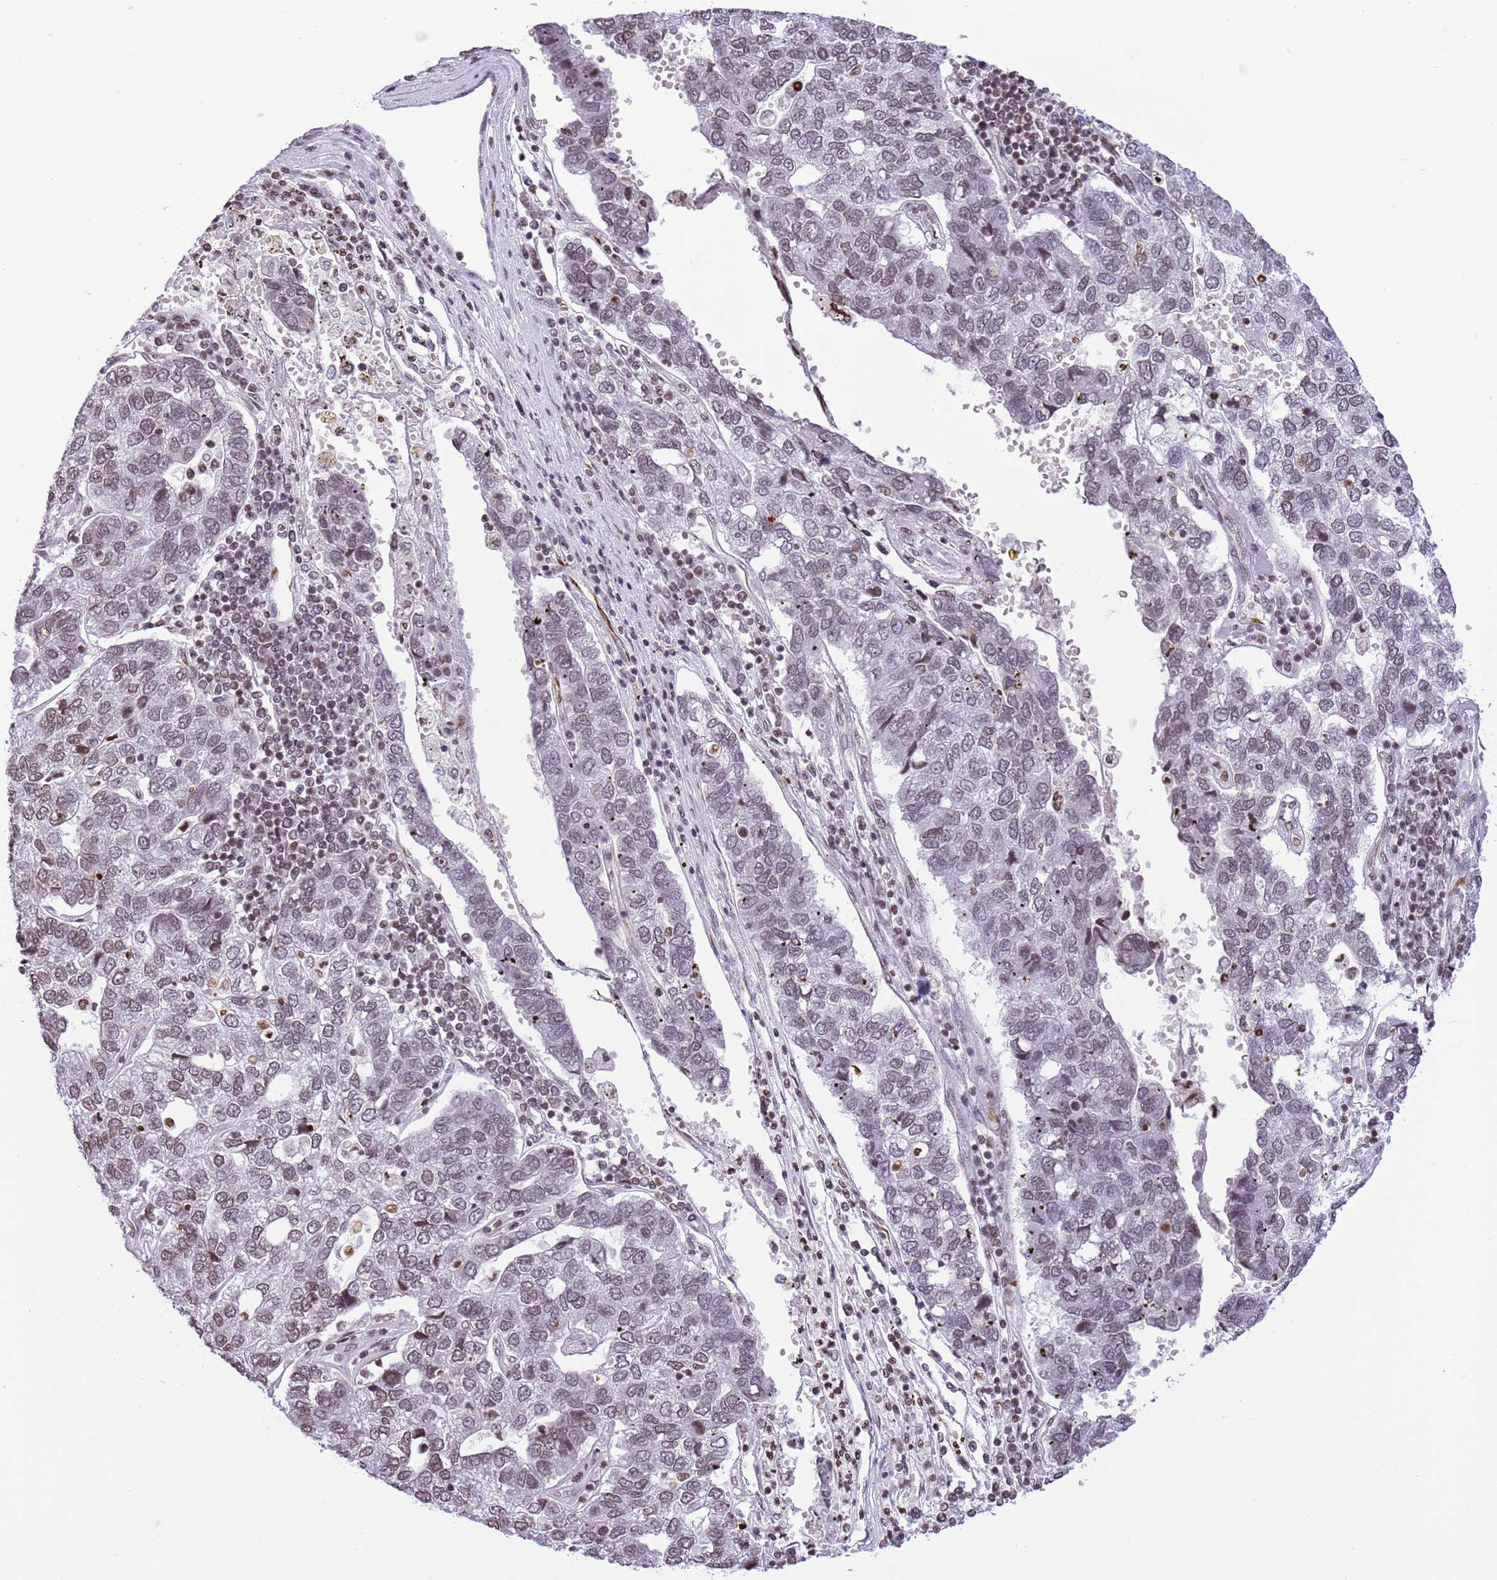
{"staining": {"intensity": "weak", "quantity": "25%-75%", "location": "nuclear"}, "tissue": "pancreatic cancer", "cell_type": "Tumor cells", "image_type": "cancer", "snomed": [{"axis": "morphology", "description": "Adenocarcinoma, NOS"}, {"axis": "topography", "description": "Pancreas"}], "caption": "Immunohistochemistry (IHC) (DAB (3,3'-diaminobenzidine)) staining of human pancreatic cancer reveals weak nuclear protein expression in approximately 25%-75% of tumor cells.", "gene": "NRIP1", "patient": {"sex": "female", "age": 61}}